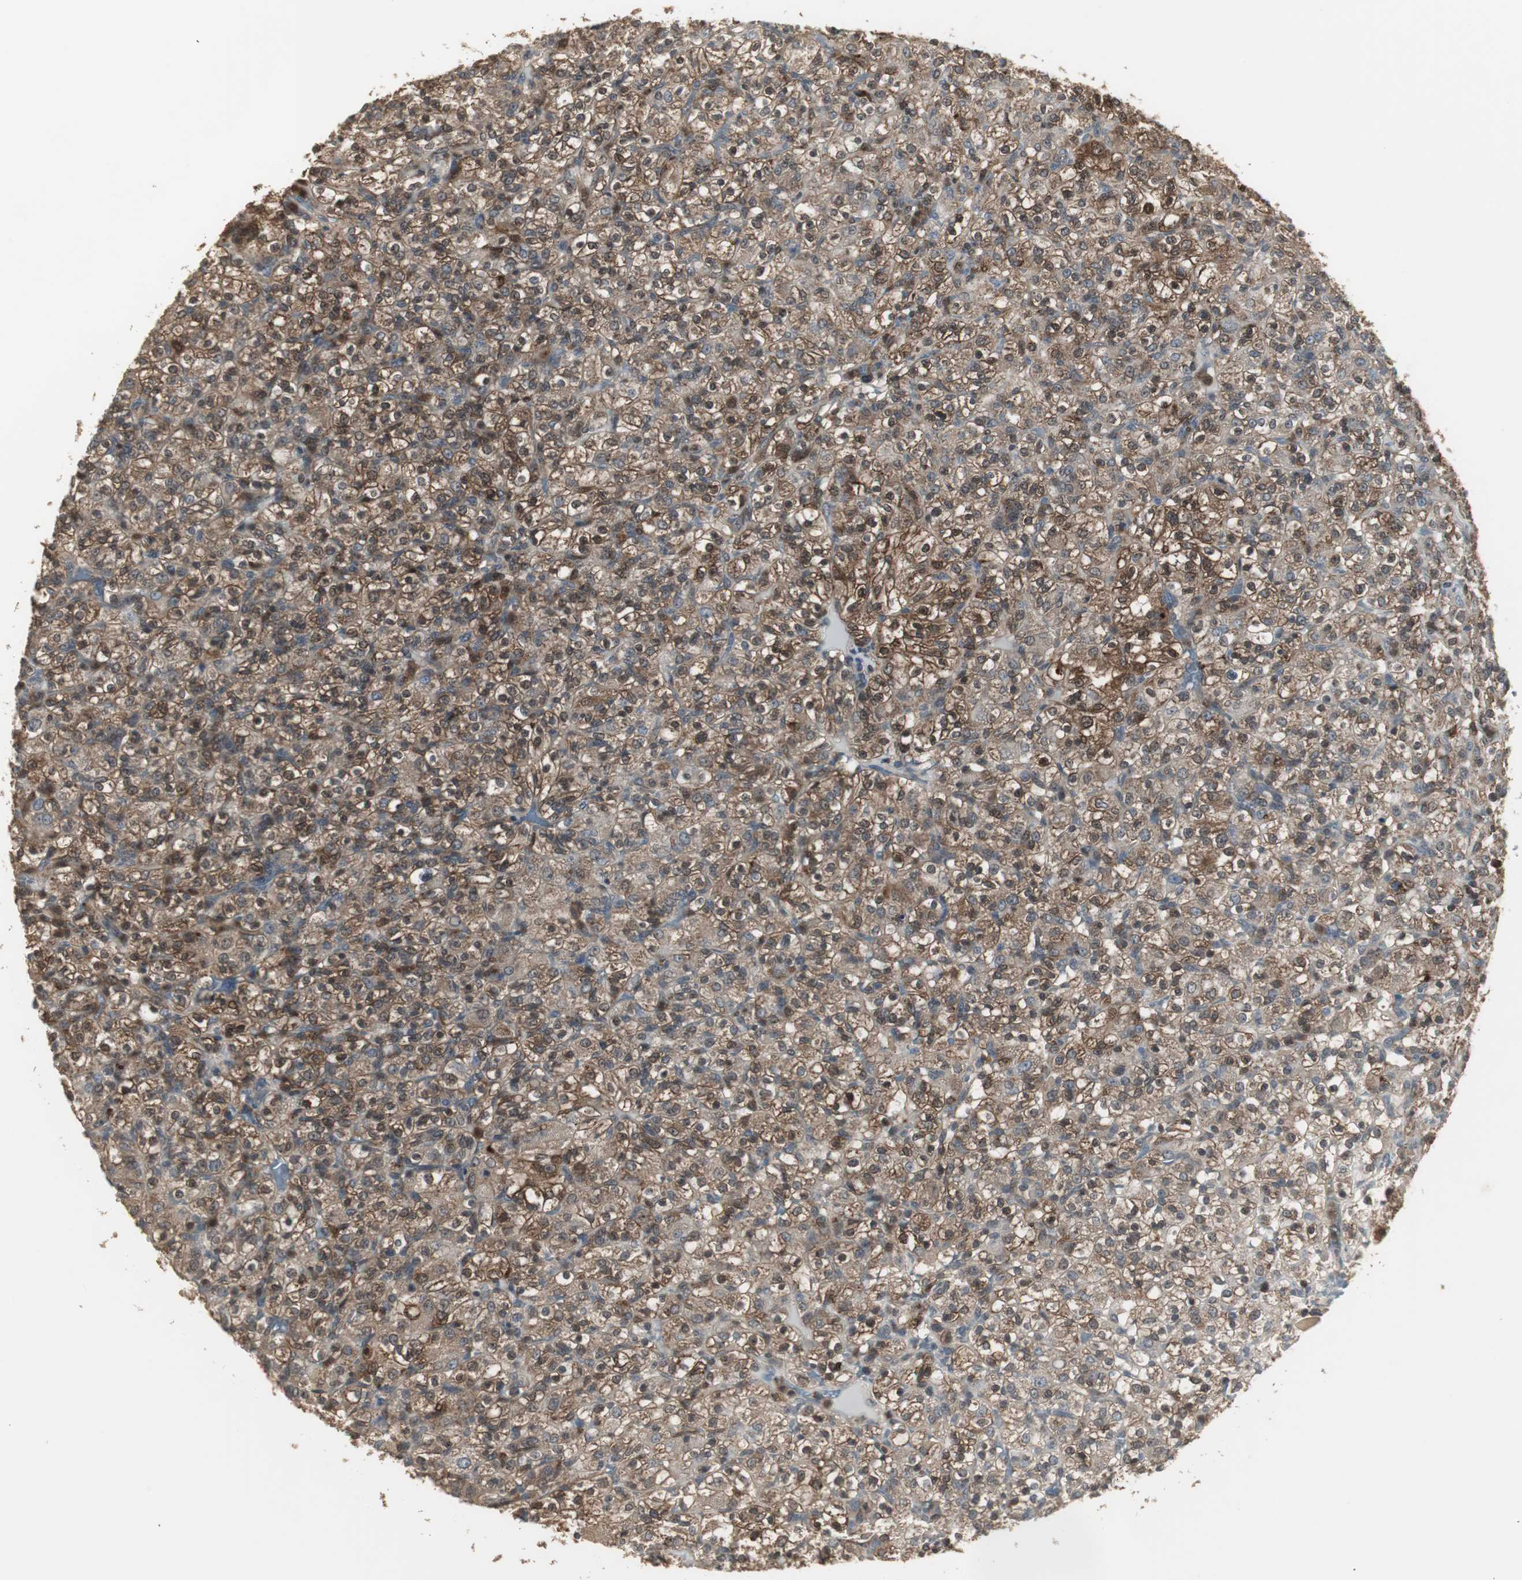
{"staining": {"intensity": "strong", "quantity": ">75%", "location": "cytoplasmic/membranous,nuclear"}, "tissue": "renal cancer", "cell_type": "Tumor cells", "image_type": "cancer", "snomed": [{"axis": "morphology", "description": "Normal tissue, NOS"}, {"axis": "morphology", "description": "Adenocarcinoma, NOS"}, {"axis": "topography", "description": "Kidney"}], "caption": "Immunohistochemical staining of human renal adenocarcinoma shows high levels of strong cytoplasmic/membranous and nuclear protein positivity in about >75% of tumor cells.", "gene": "PLIN3", "patient": {"sex": "female", "age": 72}}